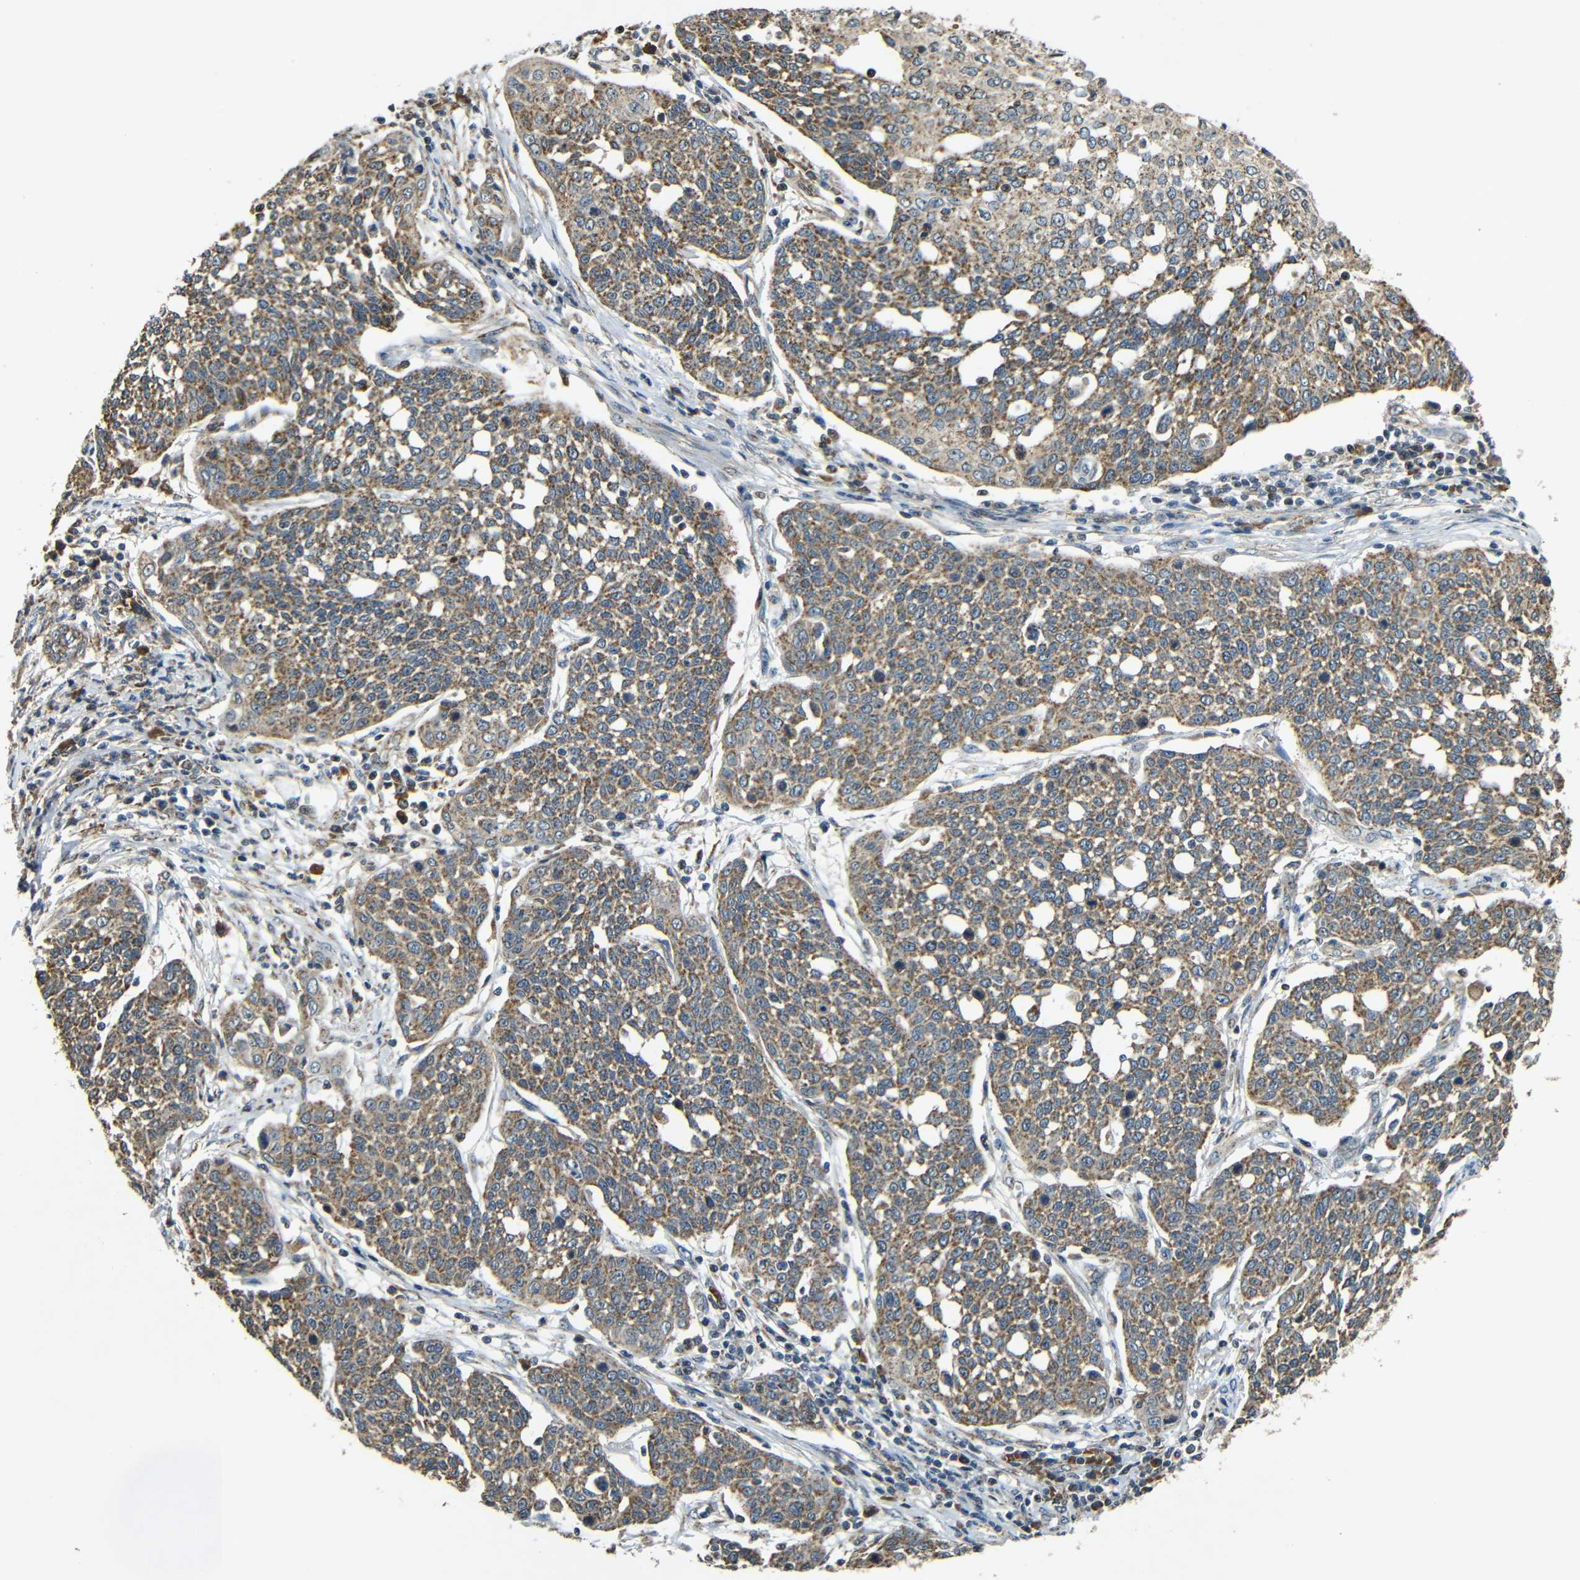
{"staining": {"intensity": "moderate", "quantity": ">75%", "location": "cytoplasmic/membranous"}, "tissue": "cervical cancer", "cell_type": "Tumor cells", "image_type": "cancer", "snomed": [{"axis": "morphology", "description": "Squamous cell carcinoma, NOS"}, {"axis": "topography", "description": "Cervix"}], "caption": "Cervical cancer stained for a protein (brown) shows moderate cytoplasmic/membranous positive positivity in about >75% of tumor cells.", "gene": "KAZALD1", "patient": {"sex": "female", "age": 34}}